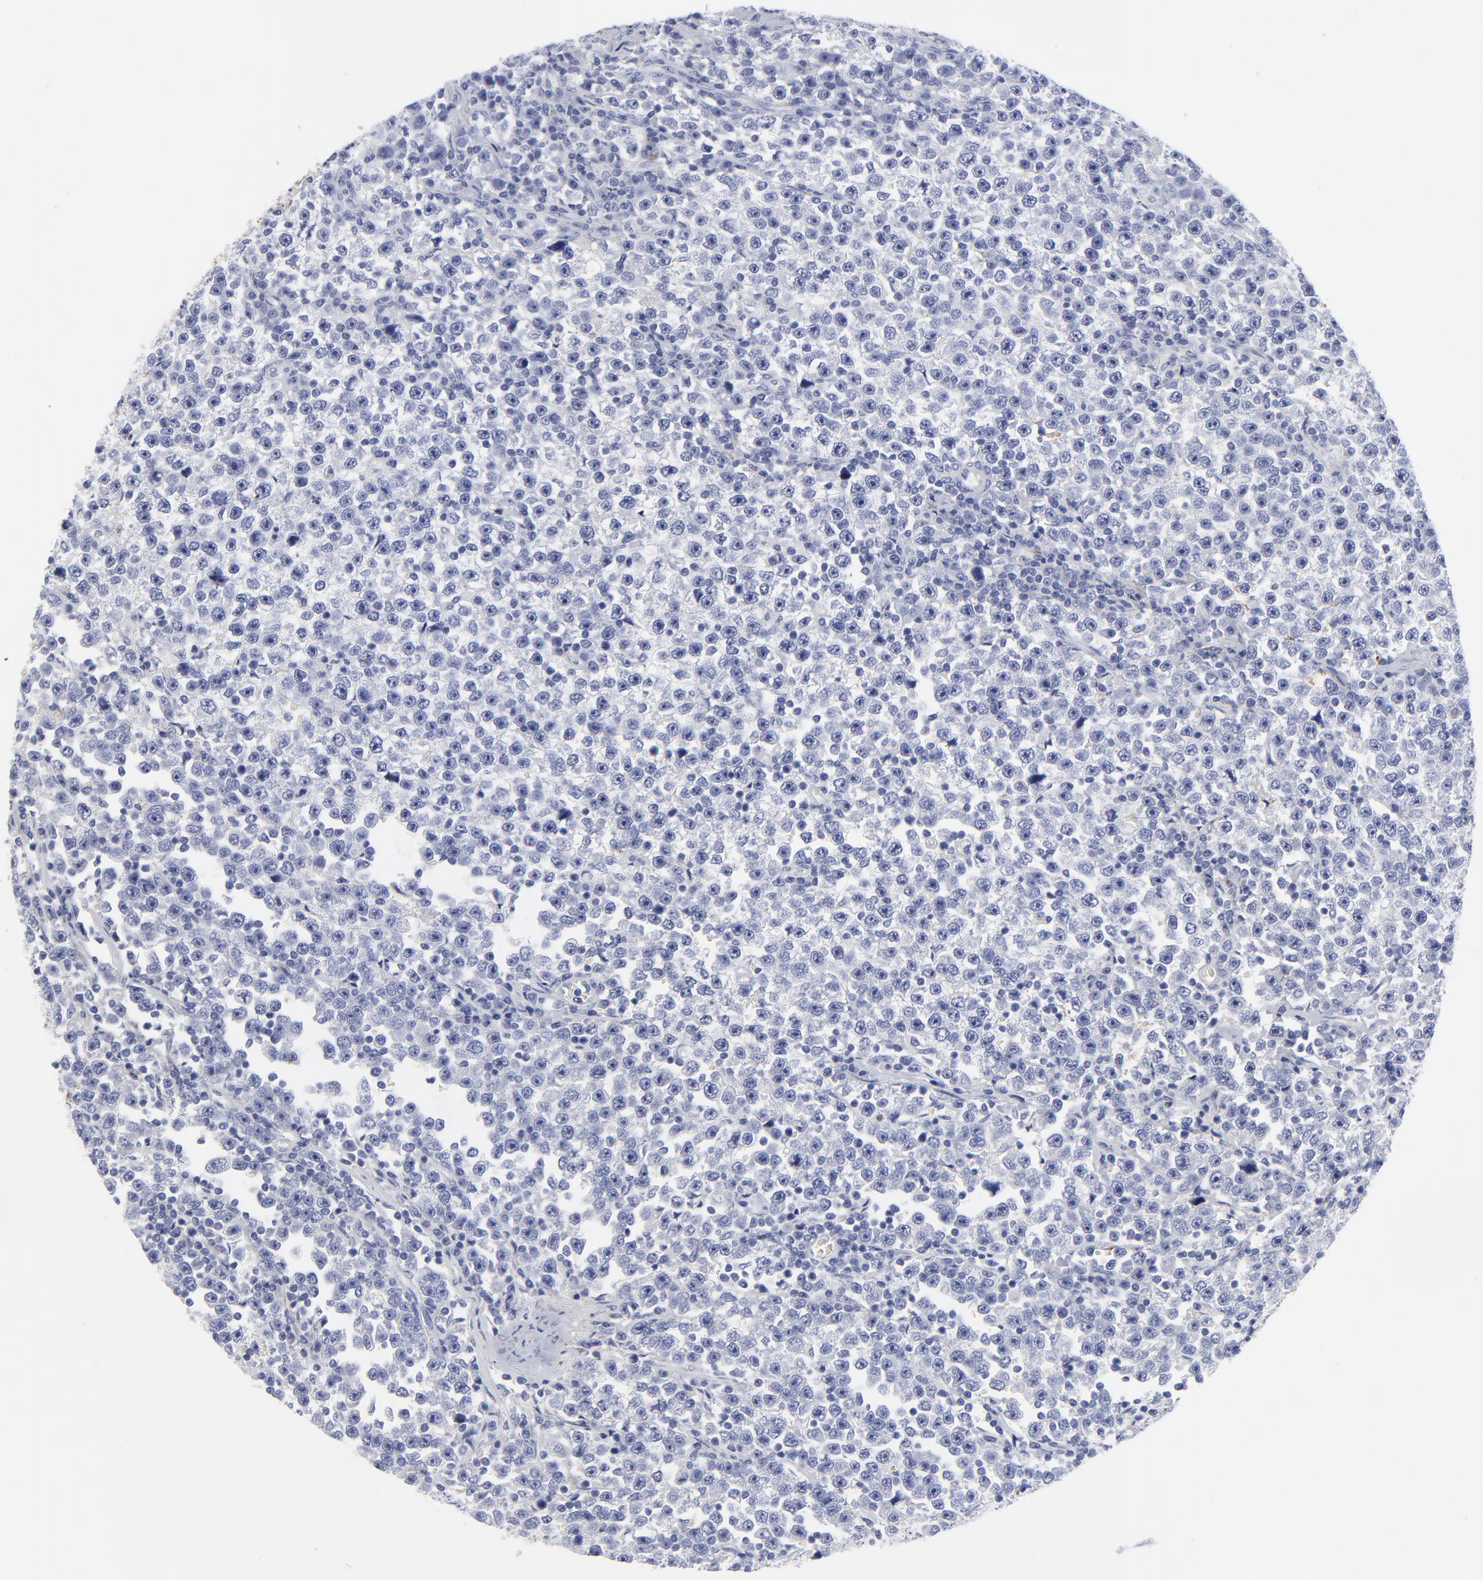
{"staining": {"intensity": "negative", "quantity": "none", "location": "none"}, "tissue": "testis cancer", "cell_type": "Tumor cells", "image_type": "cancer", "snomed": [{"axis": "morphology", "description": "Seminoma, NOS"}, {"axis": "topography", "description": "Testis"}], "caption": "Tumor cells are negative for brown protein staining in testis cancer.", "gene": "DCN", "patient": {"sex": "male", "age": 43}}